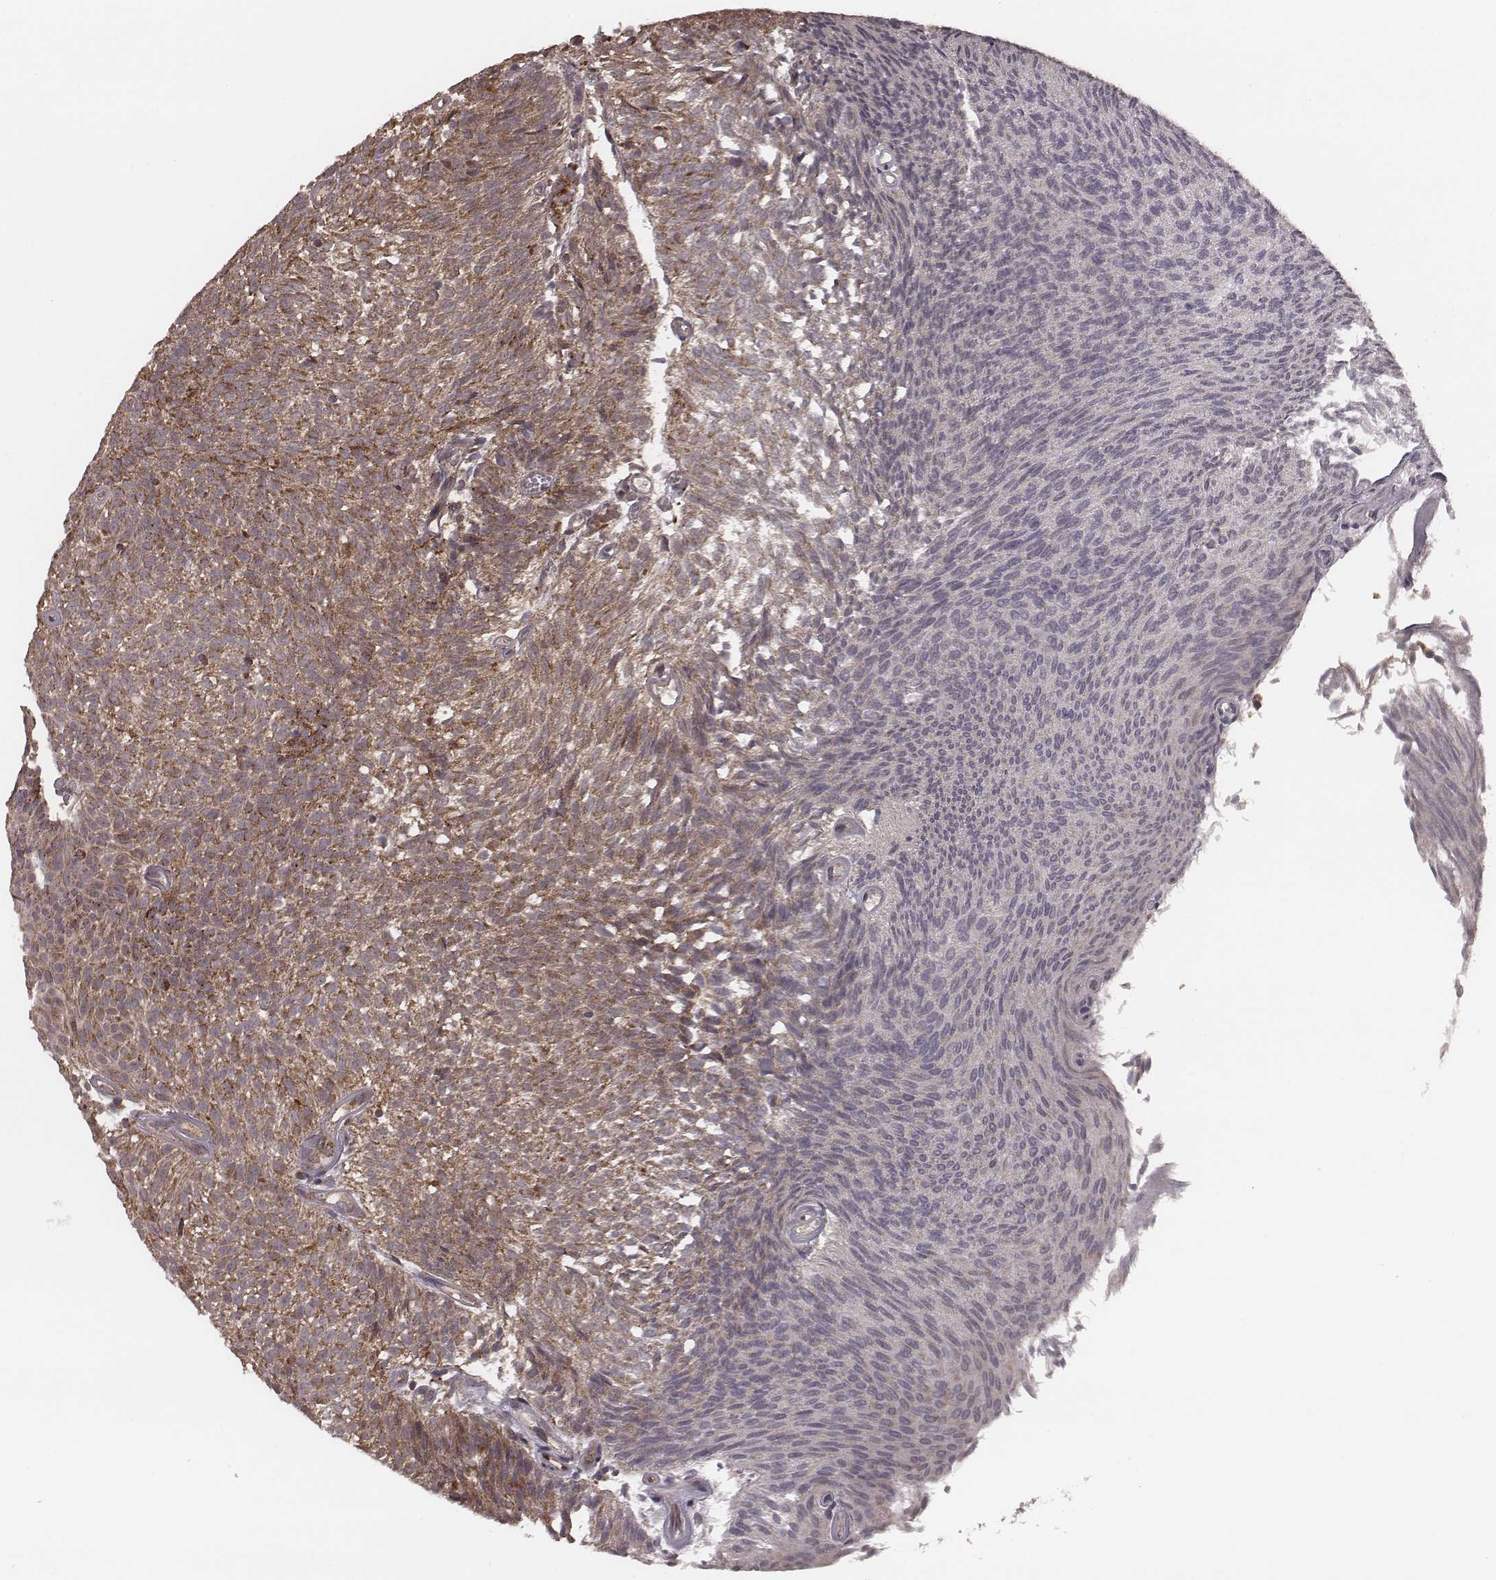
{"staining": {"intensity": "moderate", "quantity": "25%-75%", "location": "cytoplasmic/membranous"}, "tissue": "urothelial cancer", "cell_type": "Tumor cells", "image_type": "cancer", "snomed": [{"axis": "morphology", "description": "Urothelial carcinoma, Low grade"}, {"axis": "topography", "description": "Urinary bladder"}], "caption": "High-magnification brightfield microscopy of low-grade urothelial carcinoma stained with DAB (brown) and counterstained with hematoxylin (blue). tumor cells exhibit moderate cytoplasmic/membranous expression is present in approximately25%-75% of cells.", "gene": "ZDHHC21", "patient": {"sex": "male", "age": 77}}